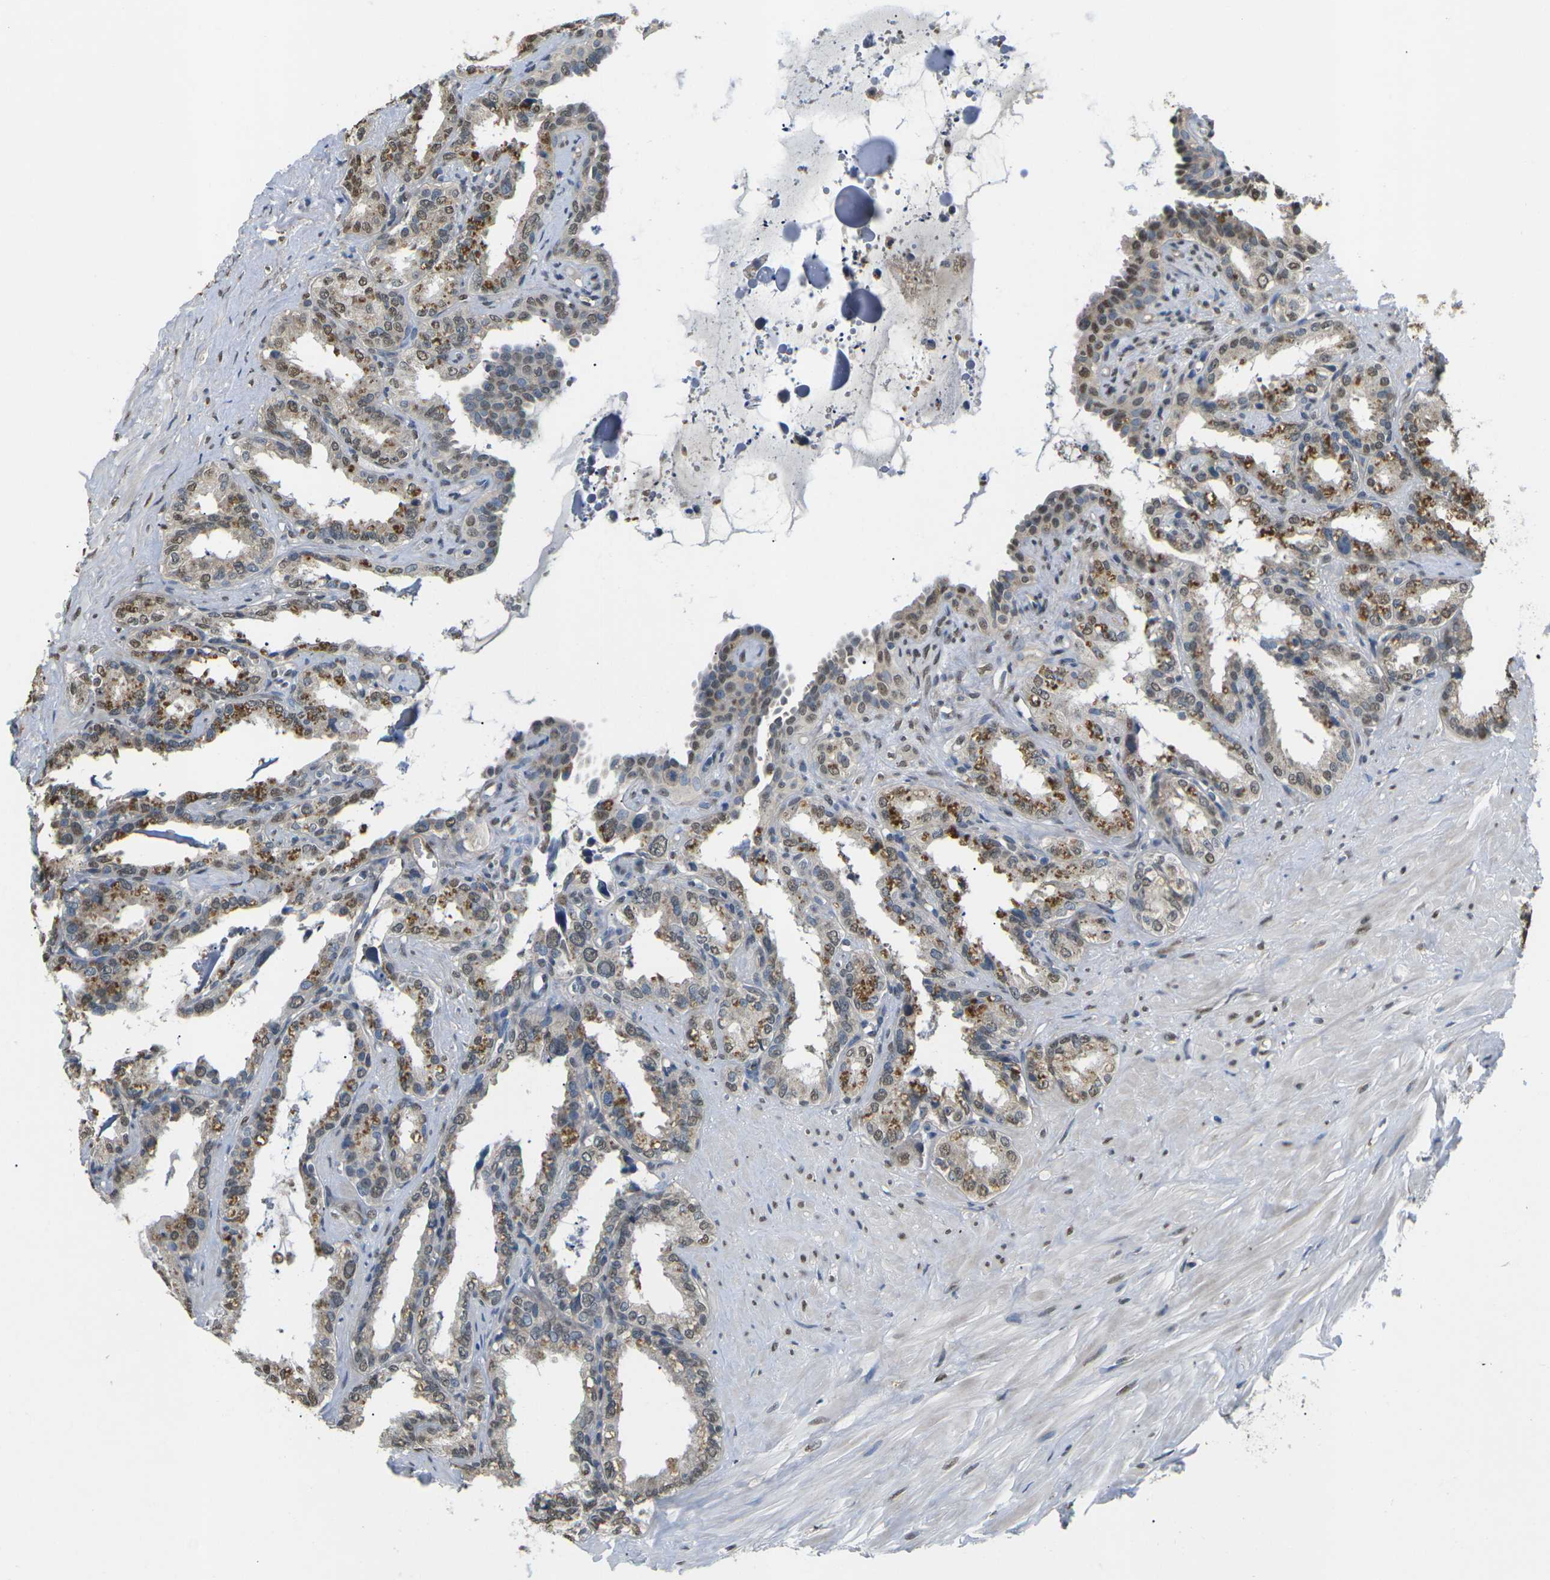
{"staining": {"intensity": "moderate", "quantity": "25%-75%", "location": "cytoplasmic/membranous"}, "tissue": "seminal vesicle", "cell_type": "Glandular cells", "image_type": "normal", "snomed": [{"axis": "morphology", "description": "Normal tissue, NOS"}, {"axis": "topography", "description": "Seminal veicle"}], "caption": "Glandular cells reveal medium levels of moderate cytoplasmic/membranous expression in approximately 25%-75% of cells in unremarkable seminal vesicle.", "gene": "ERBB4", "patient": {"sex": "male", "age": 64}}